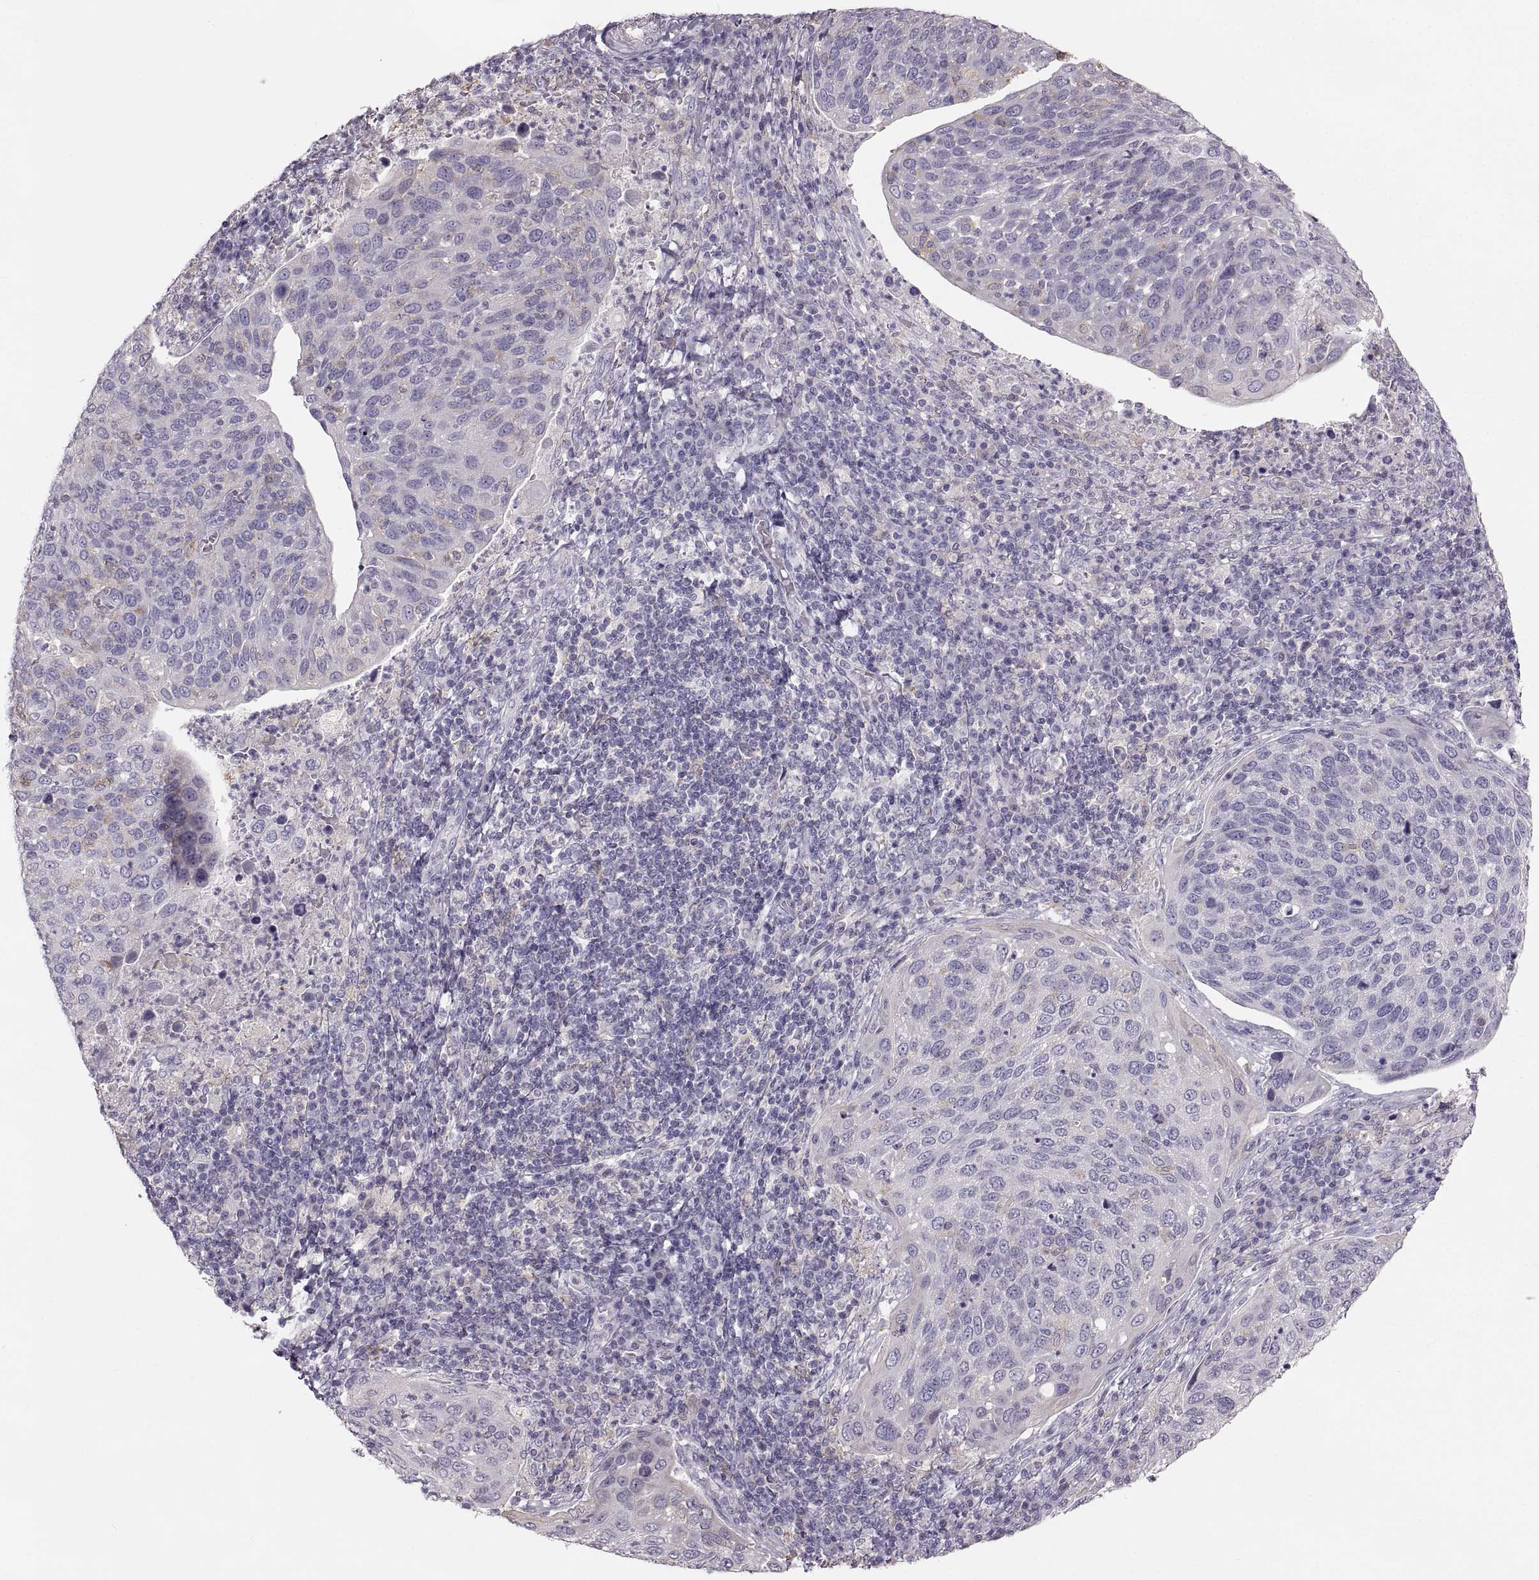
{"staining": {"intensity": "negative", "quantity": "none", "location": "none"}, "tissue": "cervical cancer", "cell_type": "Tumor cells", "image_type": "cancer", "snomed": [{"axis": "morphology", "description": "Squamous cell carcinoma, NOS"}, {"axis": "topography", "description": "Cervix"}], "caption": "Protein analysis of cervical cancer (squamous cell carcinoma) demonstrates no significant expression in tumor cells.", "gene": "RUNDC3A", "patient": {"sex": "female", "age": 54}}